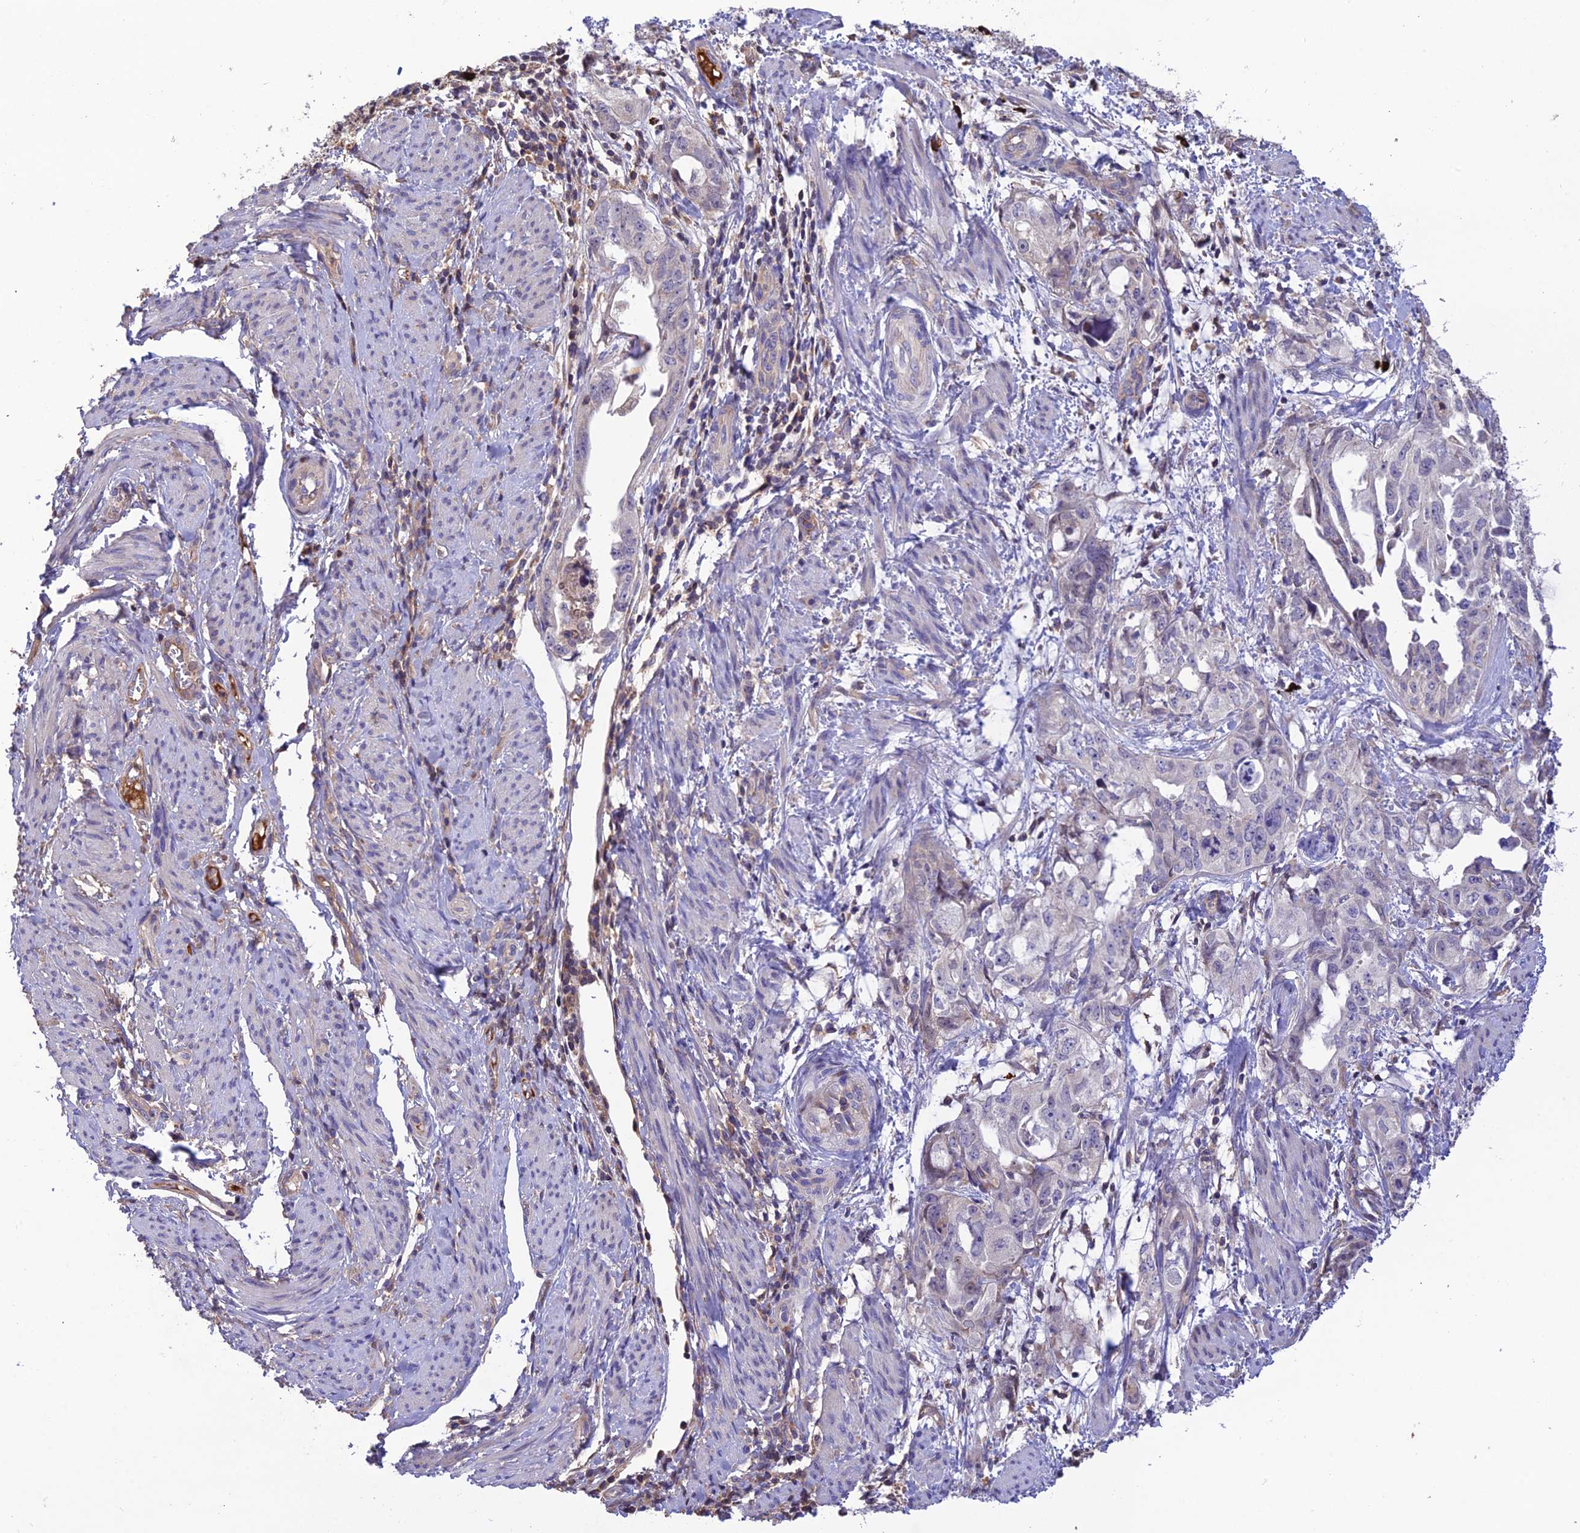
{"staining": {"intensity": "negative", "quantity": "none", "location": "none"}, "tissue": "endometrial cancer", "cell_type": "Tumor cells", "image_type": "cancer", "snomed": [{"axis": "morphology", "description": "Adenocarcinoma, NOS"}, {"axis": "topography", "description": "Endometrium"}], "caption": "Immunohistochemistry micrograph of human adenocarcinoma (endometrial) stained for a protein (brown), which displays no expression in tumor cells.", "gene": "MIOS", "patient": {"sex": "female", "age": 65}}